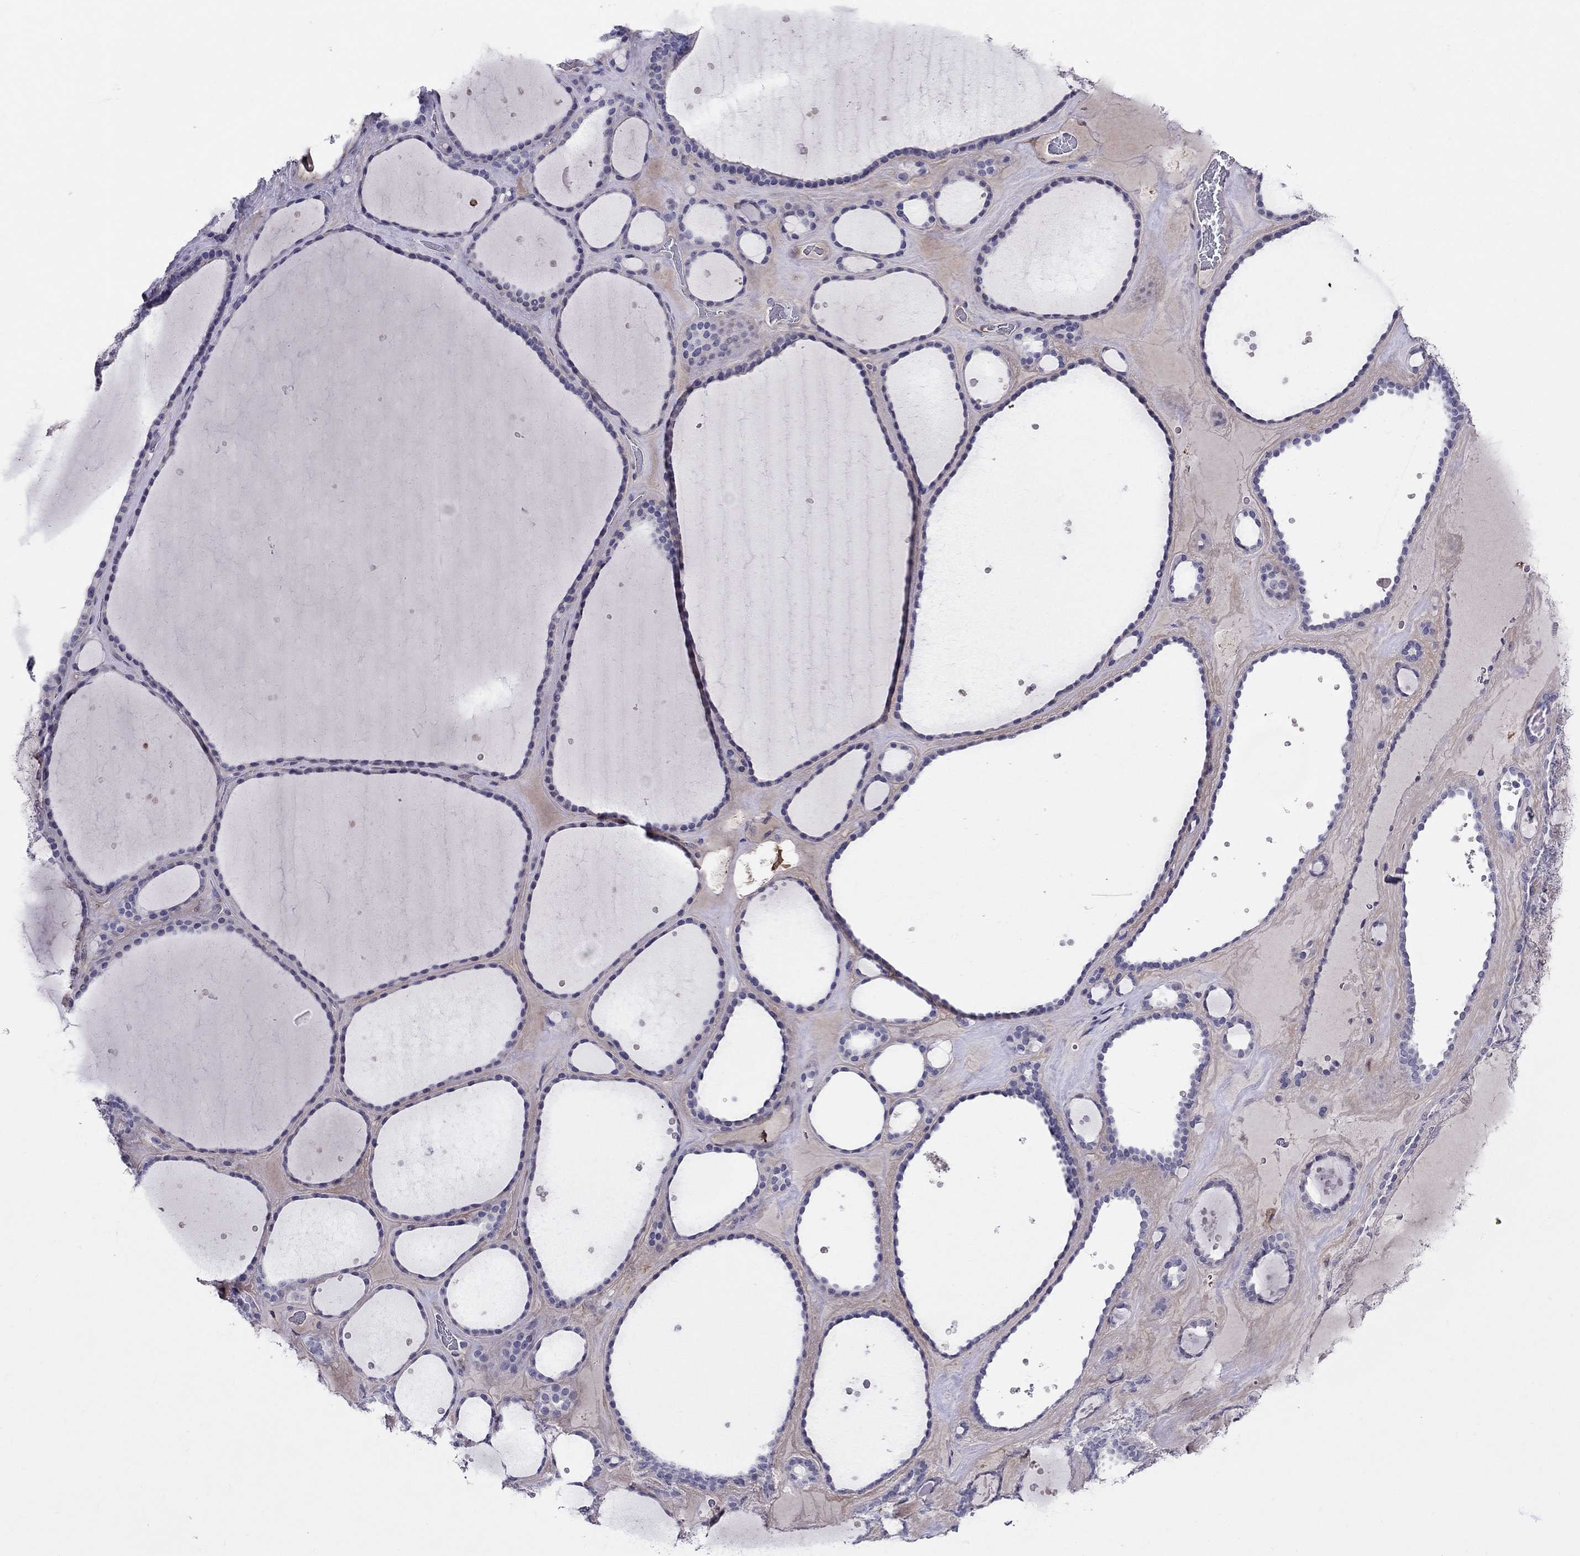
{"staining": {"intensity": "negative", "quantity": "none", "location": "none"}, "tissue": "thyroid gland", "cell_type": "Glandular cells", "image_type": "normal", "snomed": [{"axis": "morphology", "description": "Normal tissue, NOS"}, {"axis": "topography", "description": "Thyroid gland"}], "caption": "Immunohistochemical staining of unremarkable thyroid gland shows no significant staining in glandular cells. (DAB (3,3'-diaminobenzidine) IHC with hematoxylin counter stain).", "gene": "SPINT4", "patient": {"sex": "male", "age": 63}}